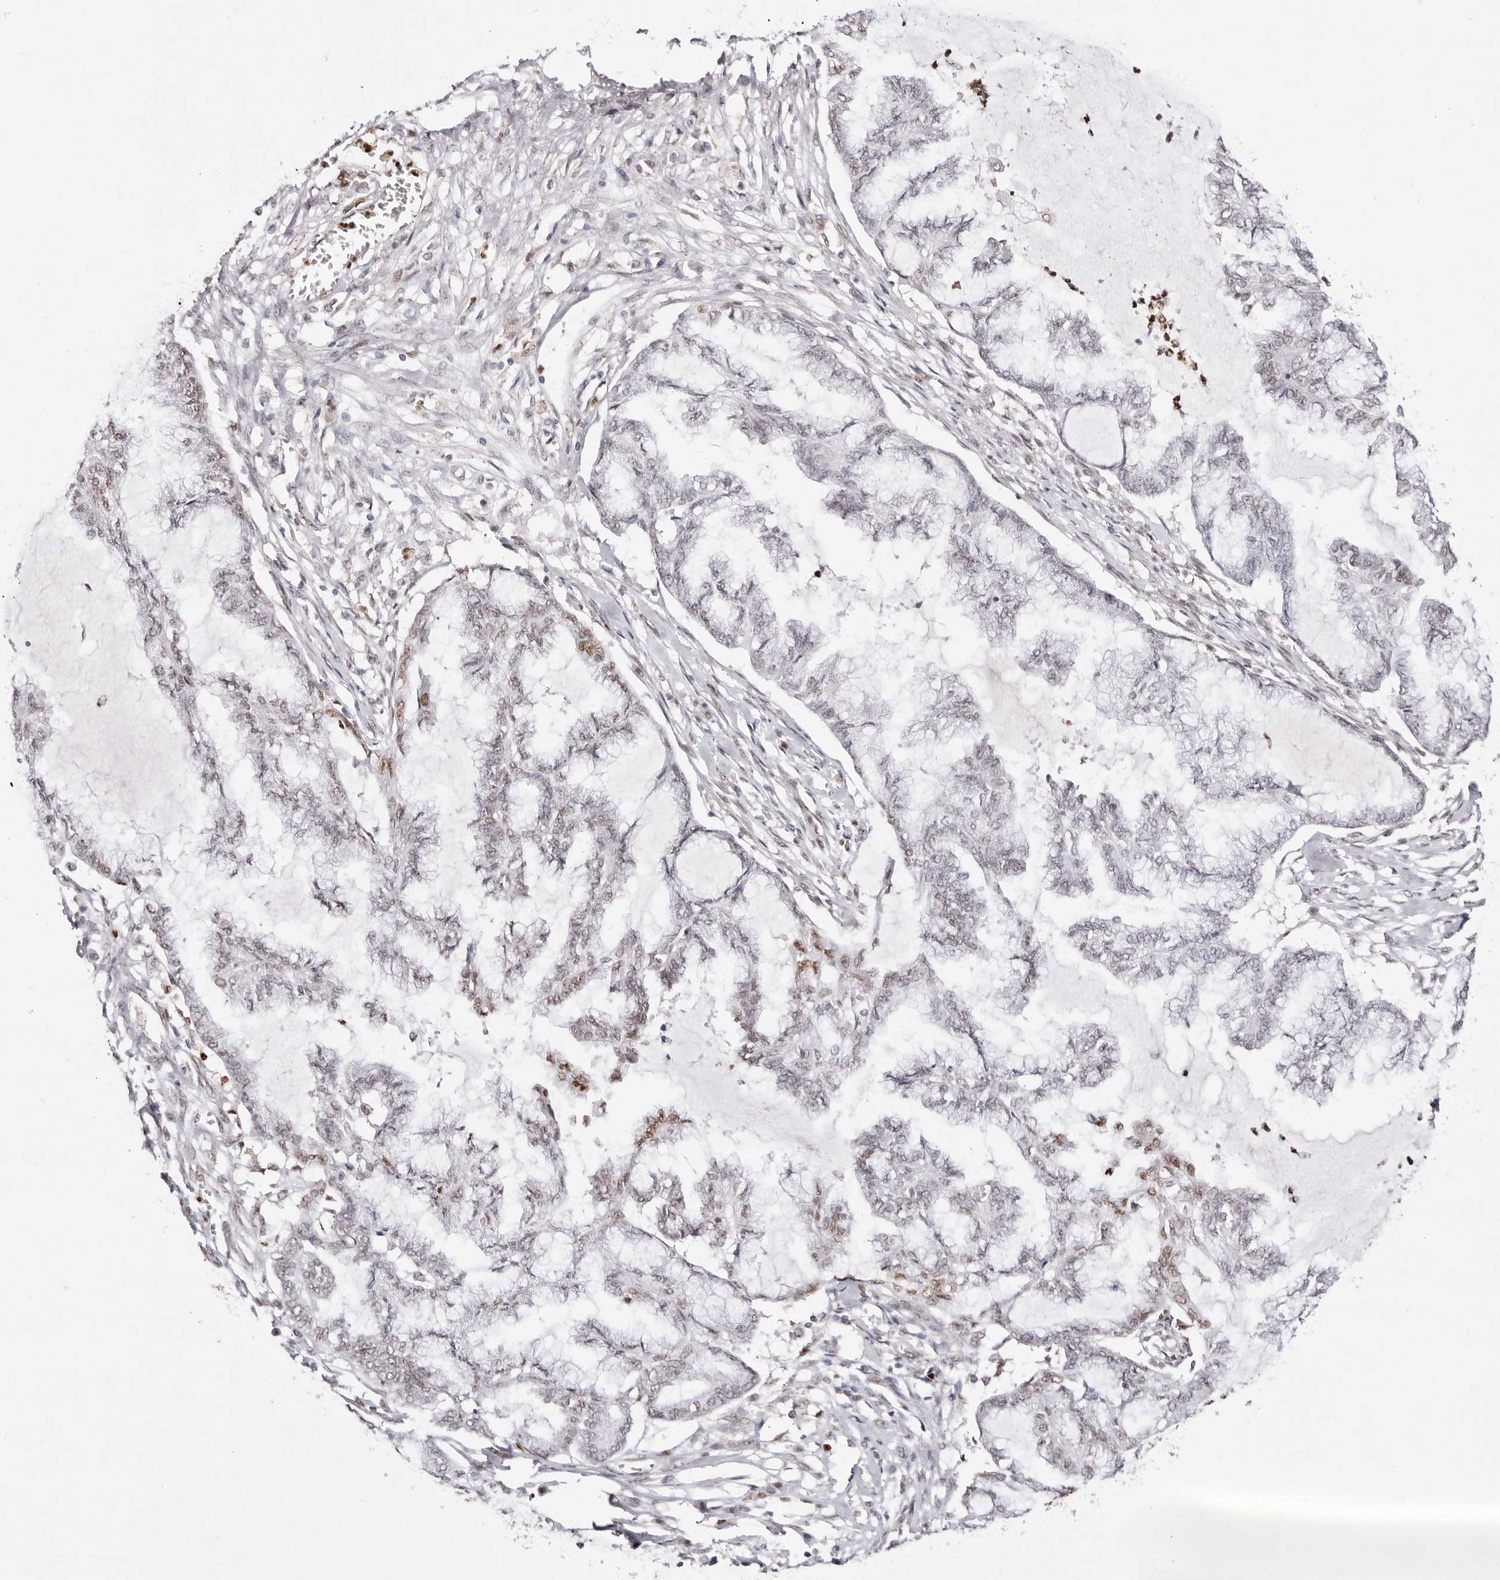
{"staining": {"intensity": "moderate", "quantity": "<25%", "location": "nuclear"}, "tissue": "endometrial cancer", "cell_type": "Tumor cells", "image_type": "cancer", "snomed": [{"axis": "morphology", "description": "Adenocarcinoma, NOS"}, {"axis": "topography", "description": "Endometrium"}], "caption": "The micrograph shows a brown stain indicating the presence of a protein in the nuclear of tumor cells in endometrial cancer.", "gene": "TKT", "patient": {"sex": "female", "age": 86}}